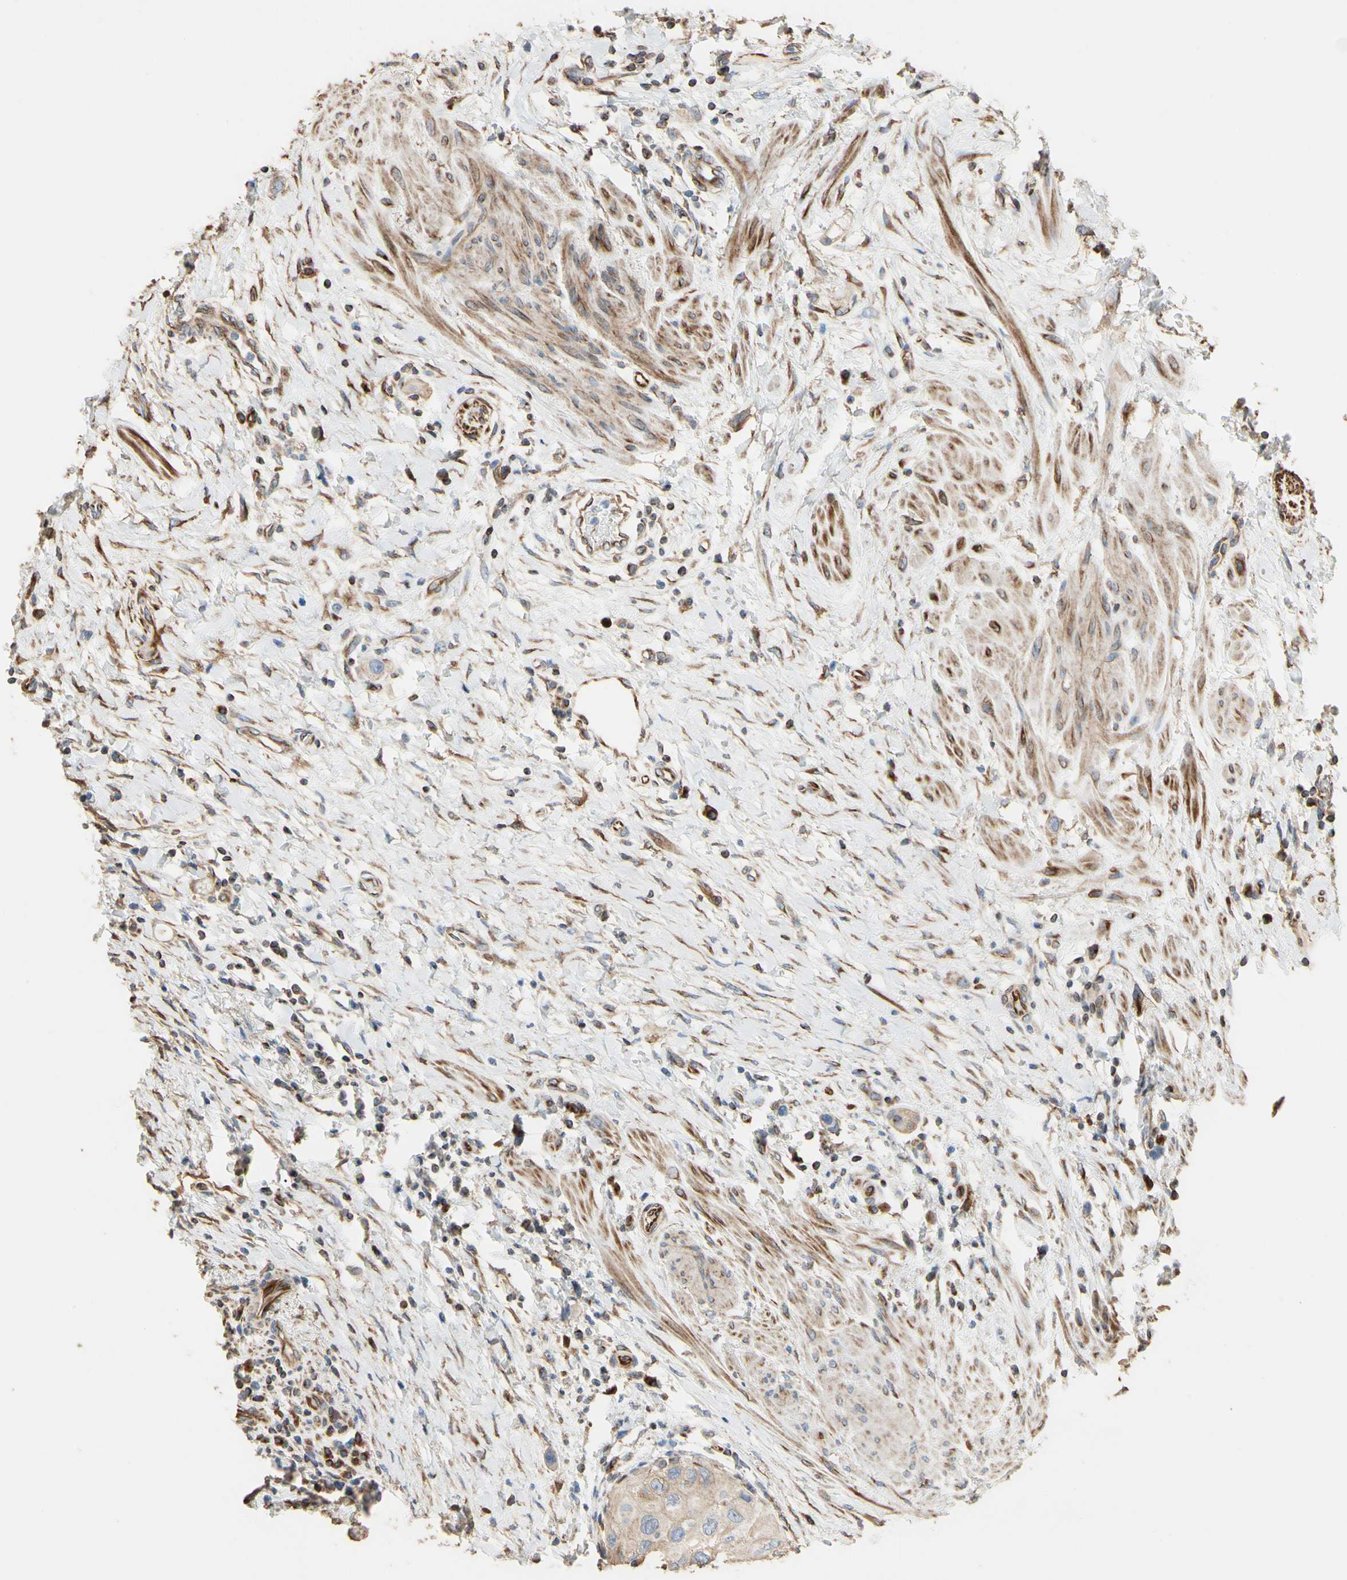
{"staining": {"intensity": "weak", "quantity": ">75%", "location": "cytoplasmic/membranous"}, "tissue": "urothelial cancer", "cell_type": "Tumor cells", "image_type": "cancer", "snomed": [{"axis": "morphology", "description": "Urothelial carcinoma, High grade"}, {"axis": "topography", "description": "Urinary bladder"}], "caption": "Urothelial carcinoma (high-grade) stained for a protein (brown) shows weak cytoplasmic/membranous positive expression in approximately >75% of tumor cells.", "gene": "TUBA1A", "patient": {"sex": "female", "age": 56}}